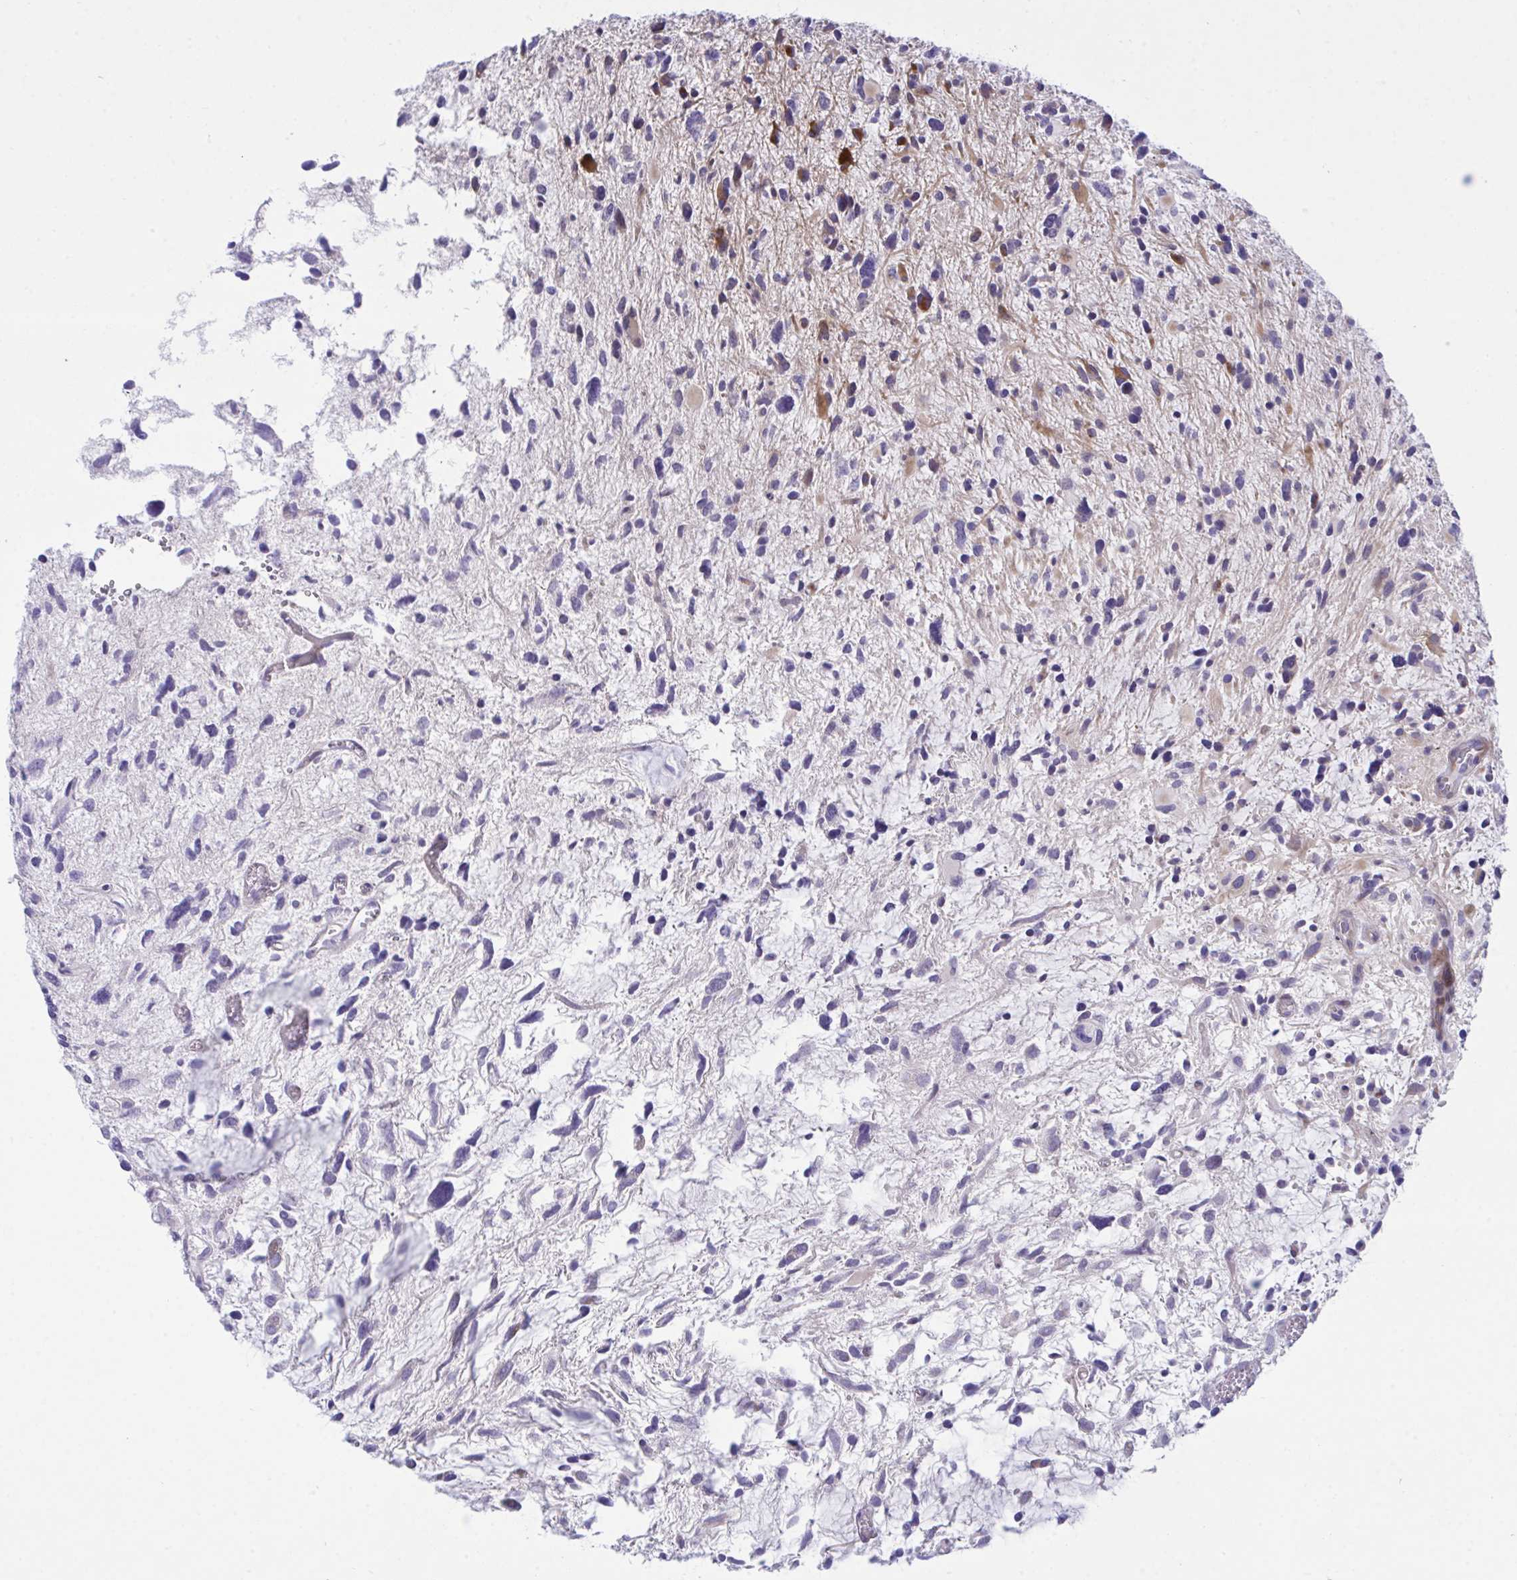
{"staining": {"intensity": "moderate", "quantity": "<25%", "location": "cytoplasmic/membranous"}, "tissue": "glioma", "cell_type": "Tumor cells", "image_type": "cancer", "snomed": [{"axis": "morphology", "description": "Glioma, malignant, High grade"}, {"axis": "topography", "description": "Brain"}], "caption": "A micrograph of human glioma stained for a protein reveals moderate cytoplasmic/membranous brown staining in tumor cells.", "gene": "MED9", "patient": {"sex": "female", "age": 11}}